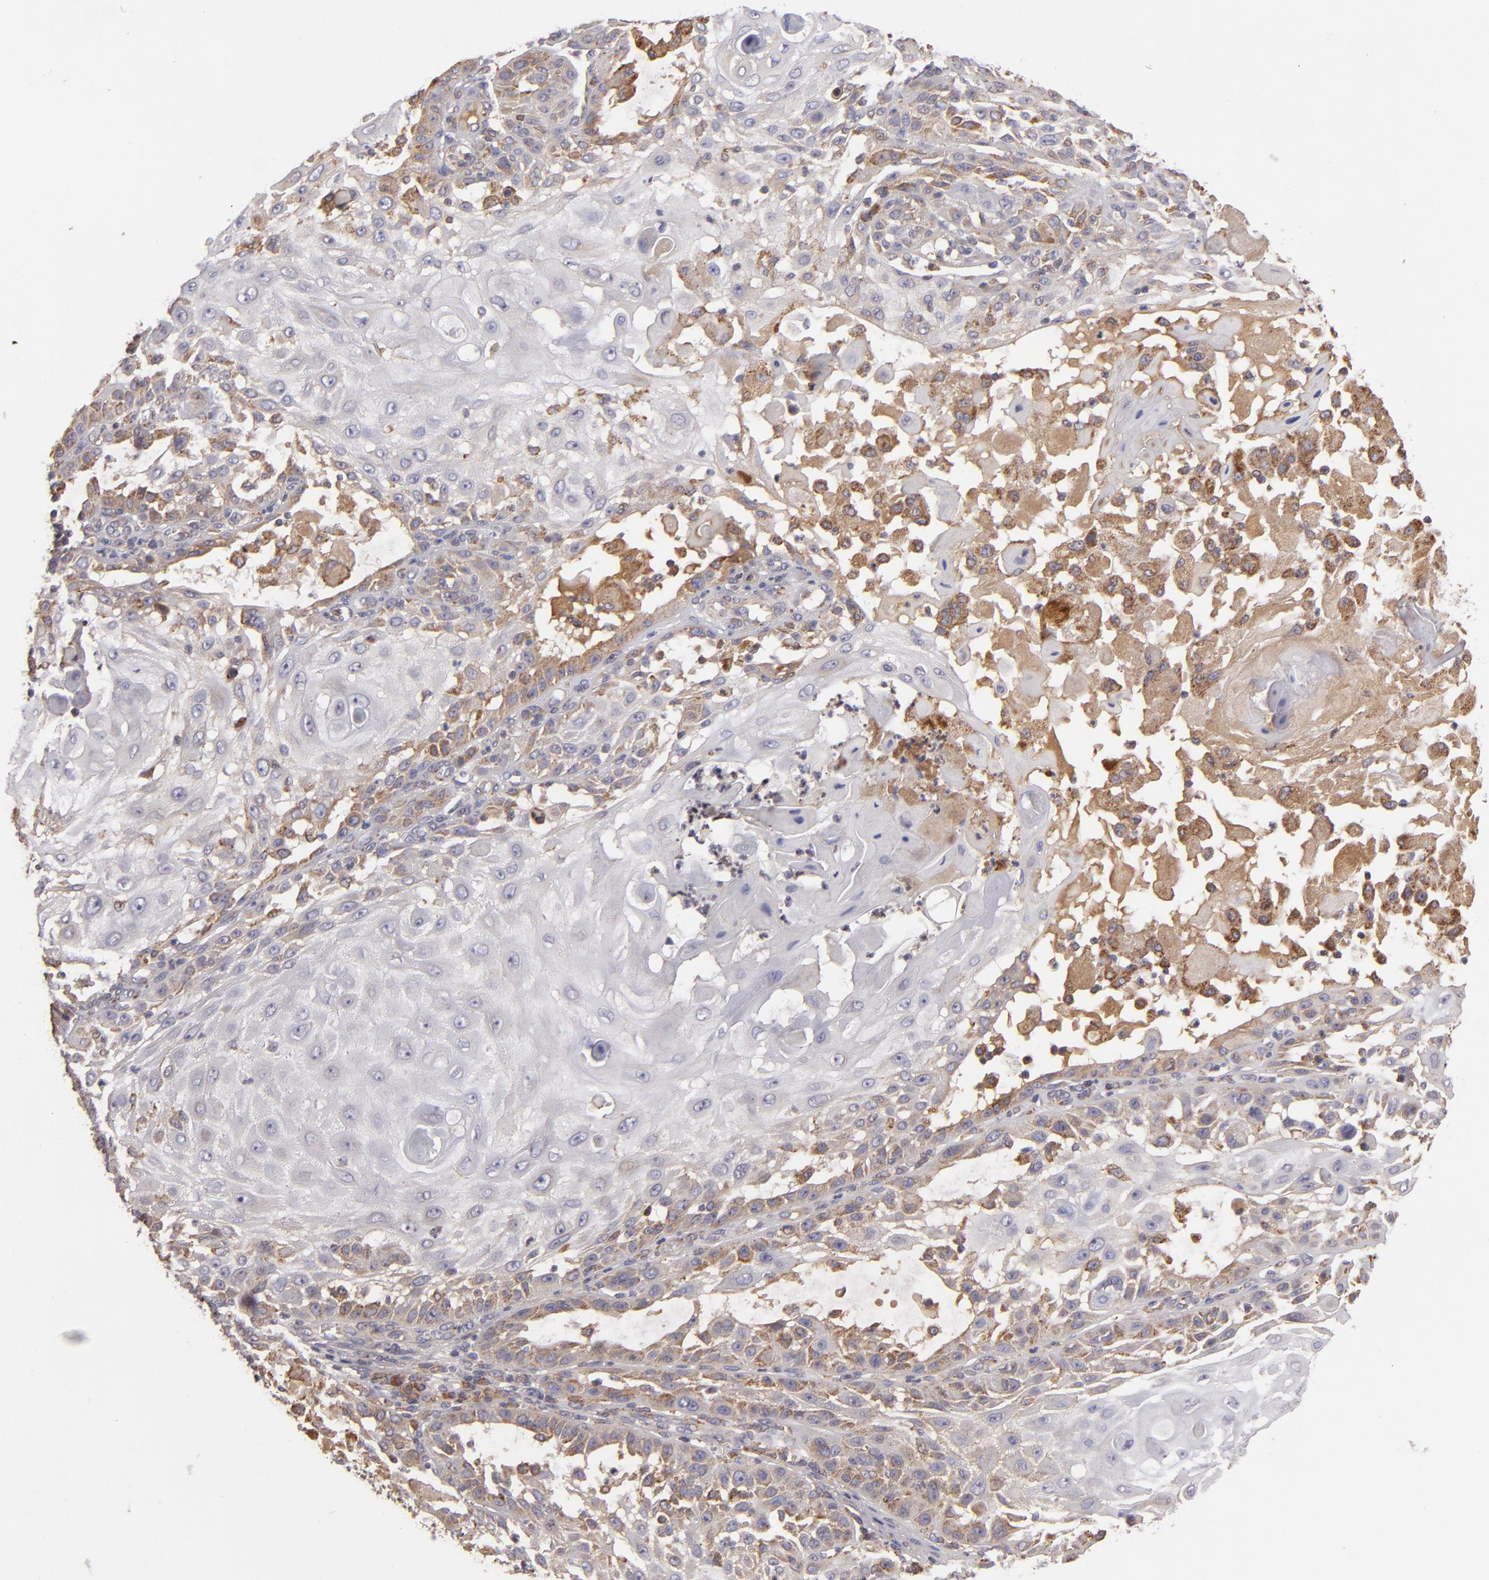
{"staining": {"intensity": "weak", "quantity": "25%-75%", "location": "cytoplasmic/membranous"}, "tissue": "skin cancer", "cell_type": "Tumor cells", "image_type": "cancer", "snomed": [{"axis": "morphology", "description": "Squamous cell carcinoma, NOS"}, {"axis": "topography", "description": "Skin"}], "caption": "This histopathology image reveals immunohistochemistry (IHC) staining of skin cancer, with low weak cytoplasmic/membranous expression in approximately 25%-75% of tumor cells.", "gene": "CFB", "patient": {"sex": "female", "age": 89}}